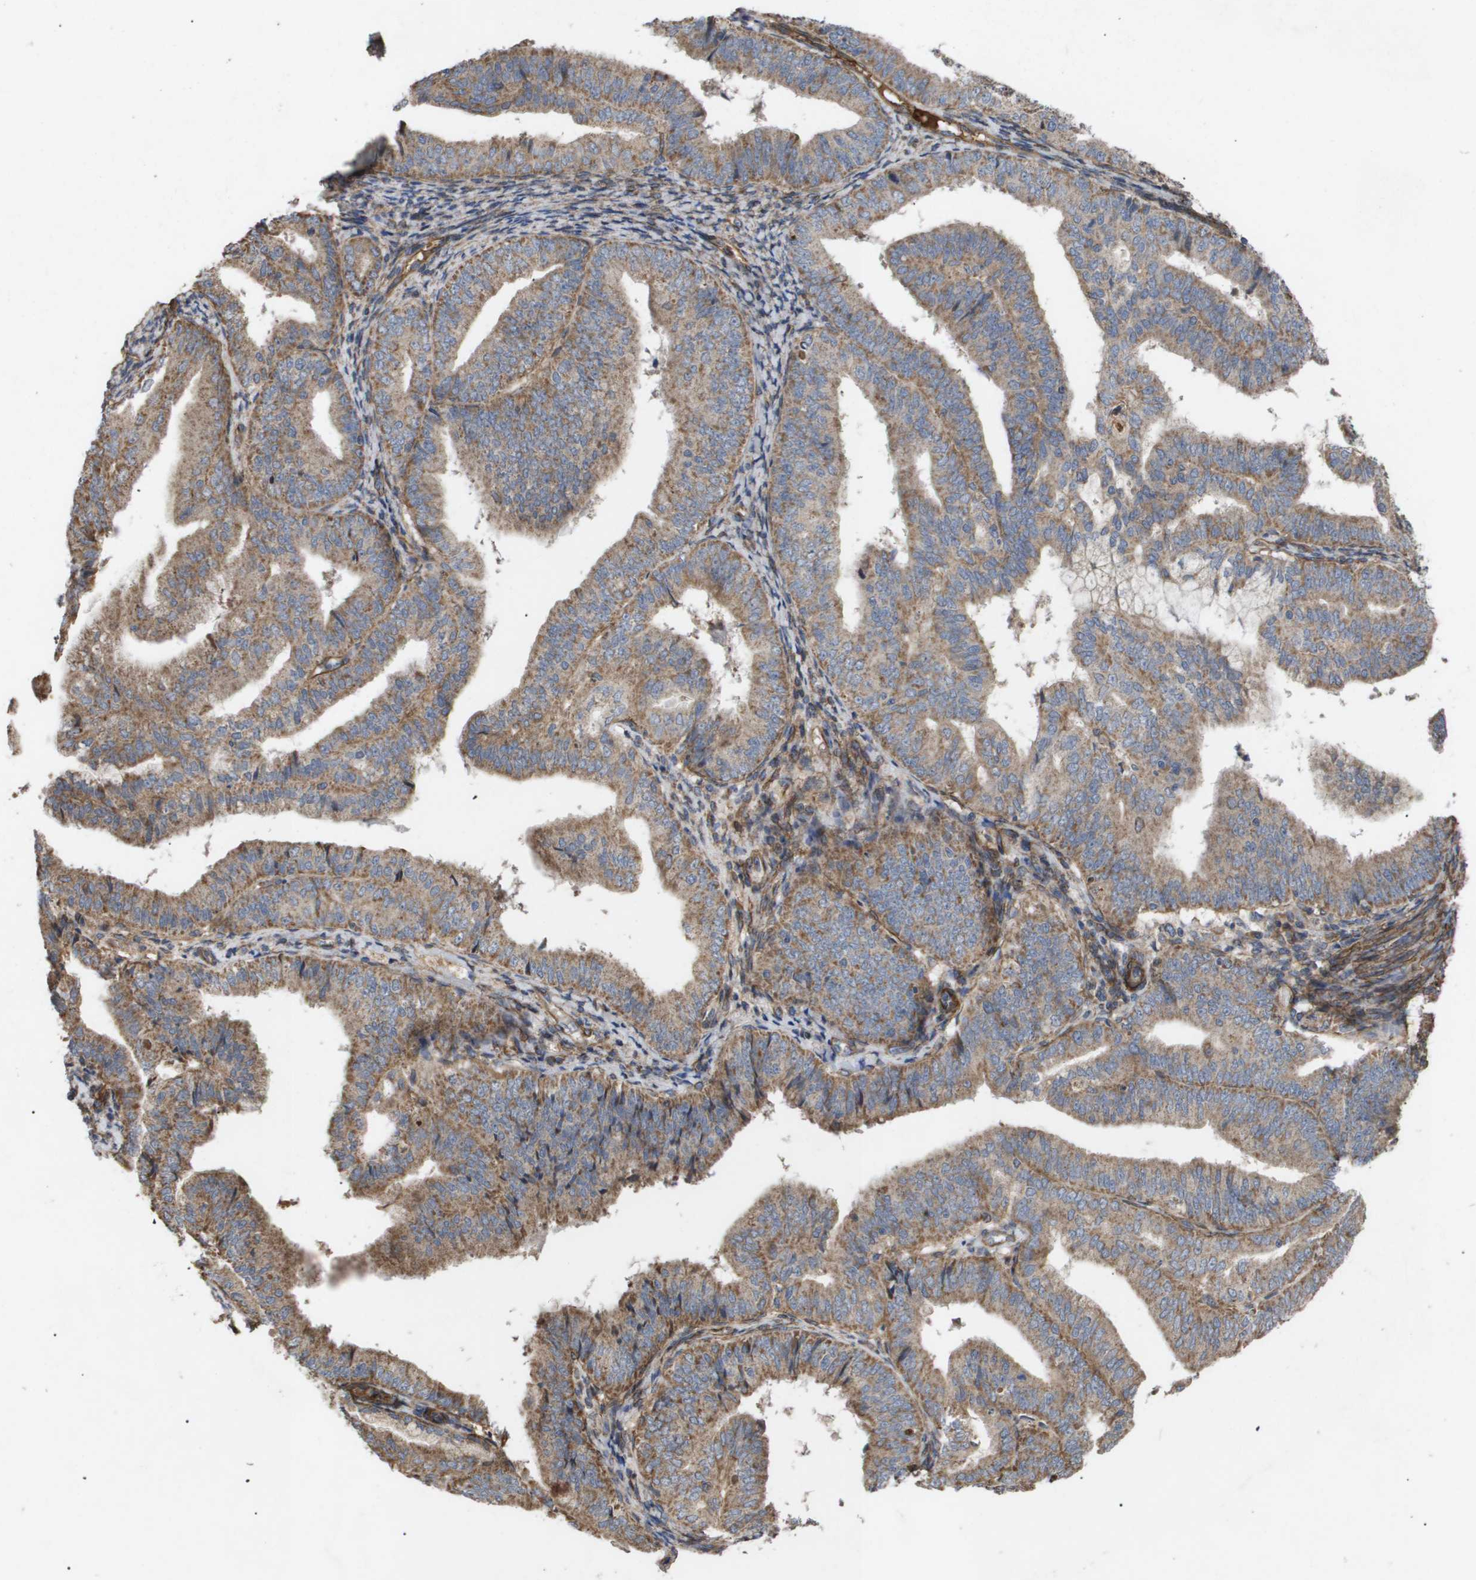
{"staining": {"intensity": "moderate", "quantity": ">75%", "location": "cytoplasmic/membranous"}, "tissue": "endometrial cancer", "cell_type": "Tumor cells", "image_type": "cancer", "snomed": [{"axis": "morphology", "description": "Adenocarcinoma, NOS"}, {"axis": "topography", "description": "Endometrium"}], "caption": "Tumor cells demonstrate medium levels of moderate cytoplasmic/membranous positivity in approximately >75% of cells in endometrial cancer (adenocarcinoma).", "gene": "TNS1", "patient": {"sex": "female", "age": 63}}